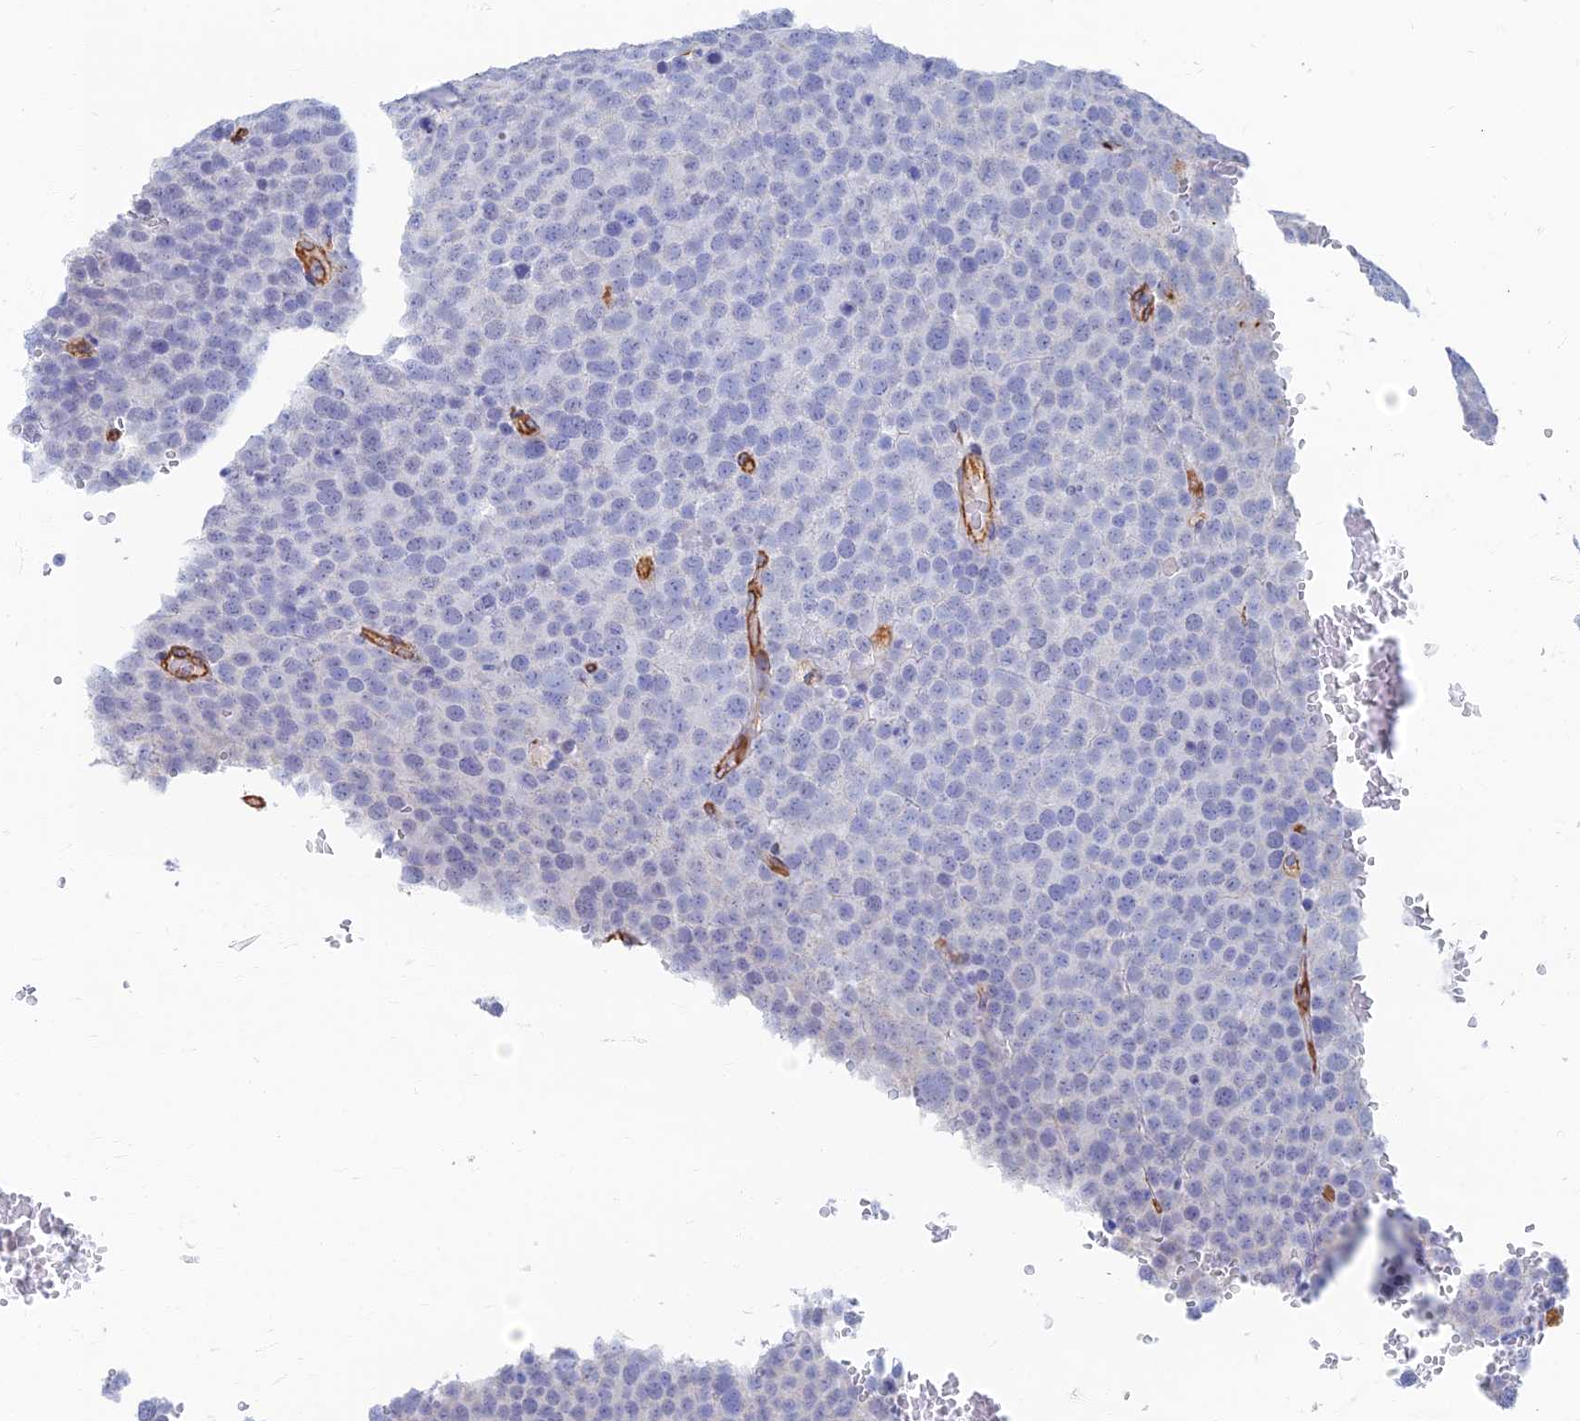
{"staining": {"intensity": "negative", "quantity": "none", "location": "none"}, "tissue": "testis cancer", "cell_type": "Tumor cells", "image_type": "cancer", "snomed": [{"axis": "morphology", "description": "Seminoma, NOS"}, {"axis": "topography", "description": "Testis"}], "caption": "Tumor cells show no significant positivity in testis seminoma.", "gene": "RMC1", "patient": {"sex": "male", "age": 71}}